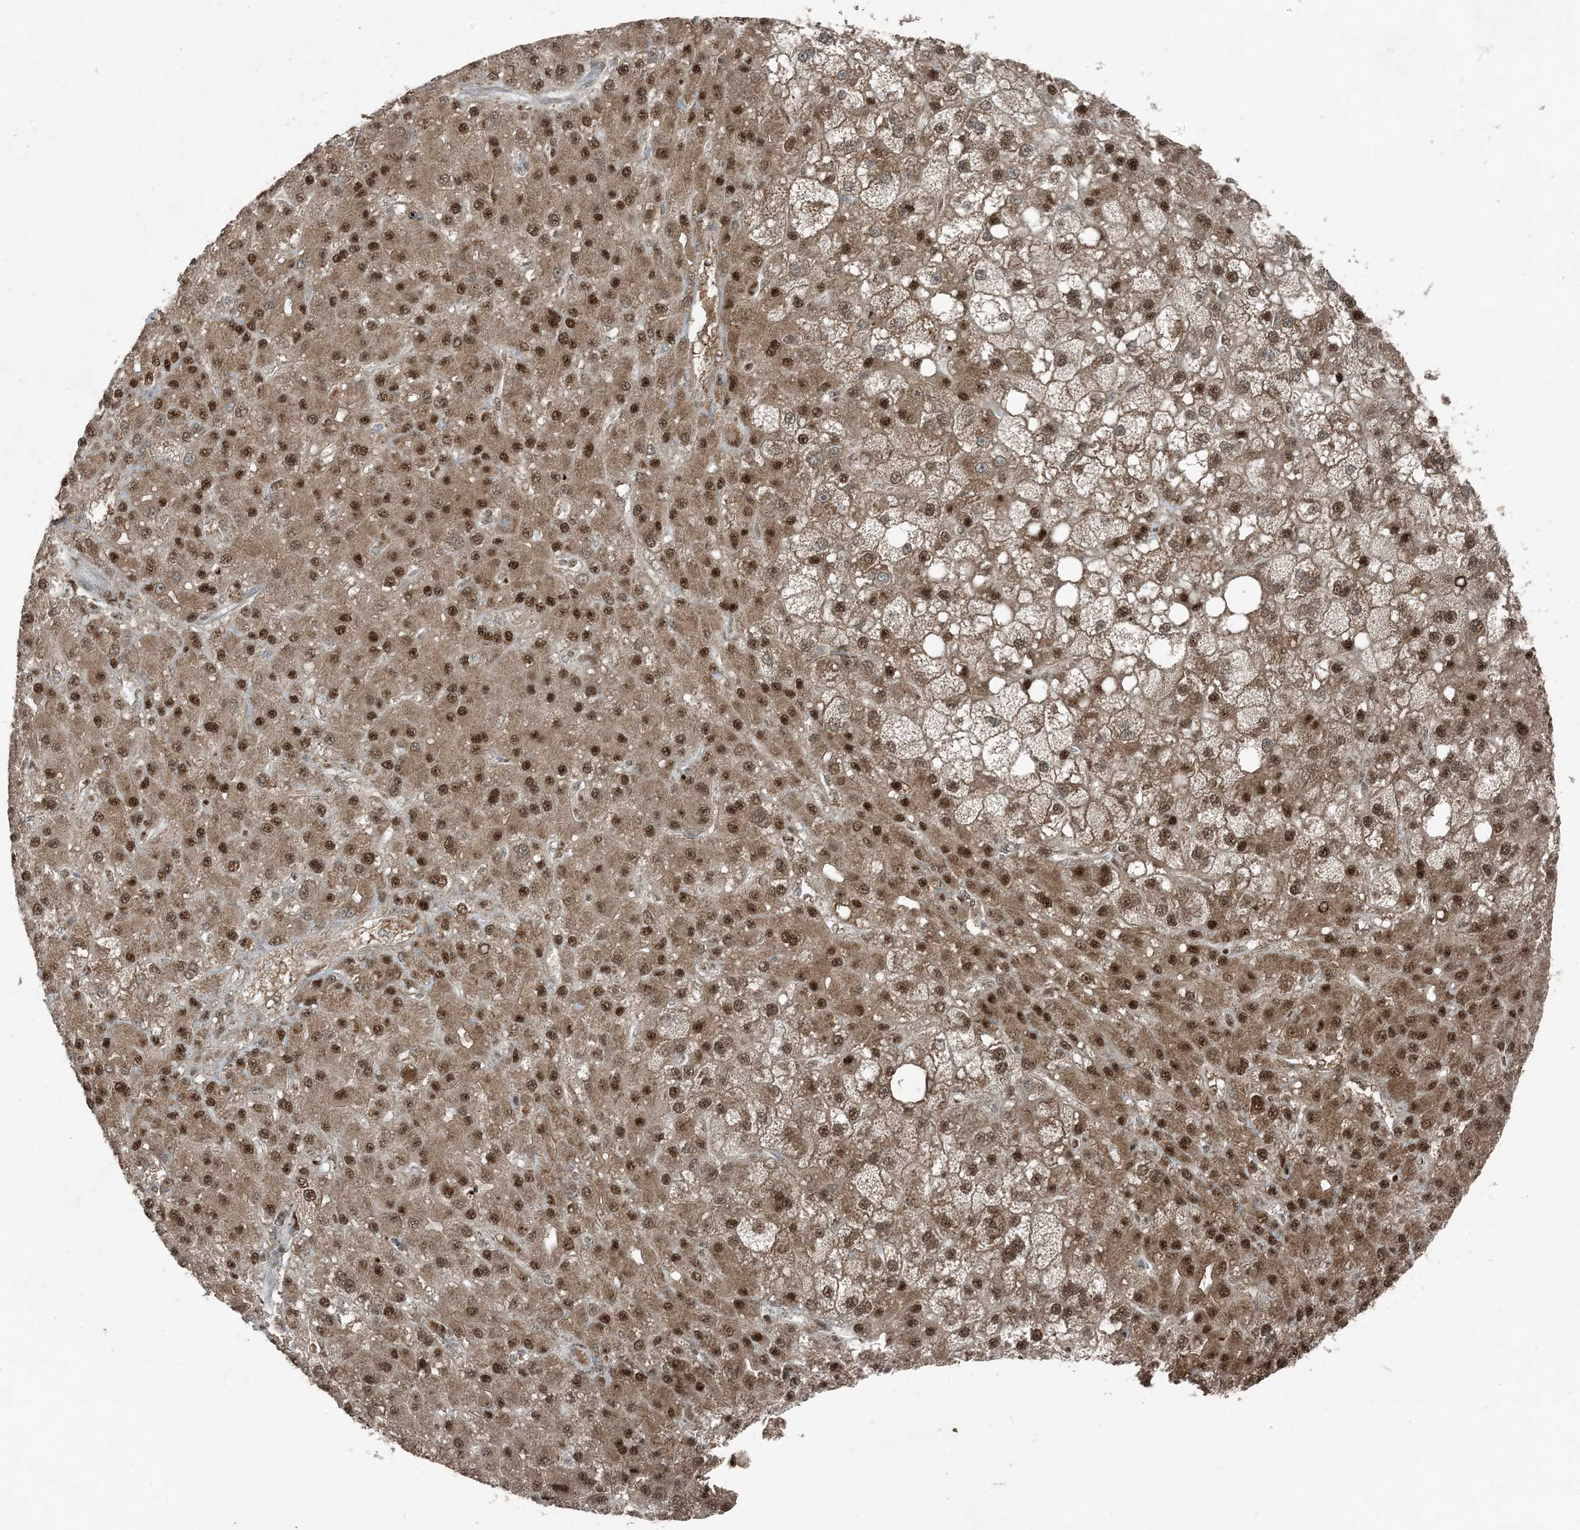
{"staining": {"intensity": "moderate", "quantity": ">75%", "location": "cytoplasmic/membranous,nuclear"}, "tissue": "liver cancer", "cell_type": "Tumor cells", "image_type": "cancer", "snomed": [{"axis": "morphology", "description": "Carcinoma, Hepatocellular, NOS"}, {"axis": "topography", "description": "Liver"}], "caption": "This is an image of immunohistochemistry staining of liver cancer, which shows moderate staining in the cytoplasmic/membranous and nuclear of tumor cells.", "gene": "TADA2B", "patient": {"sex": "male", "age": 67}}